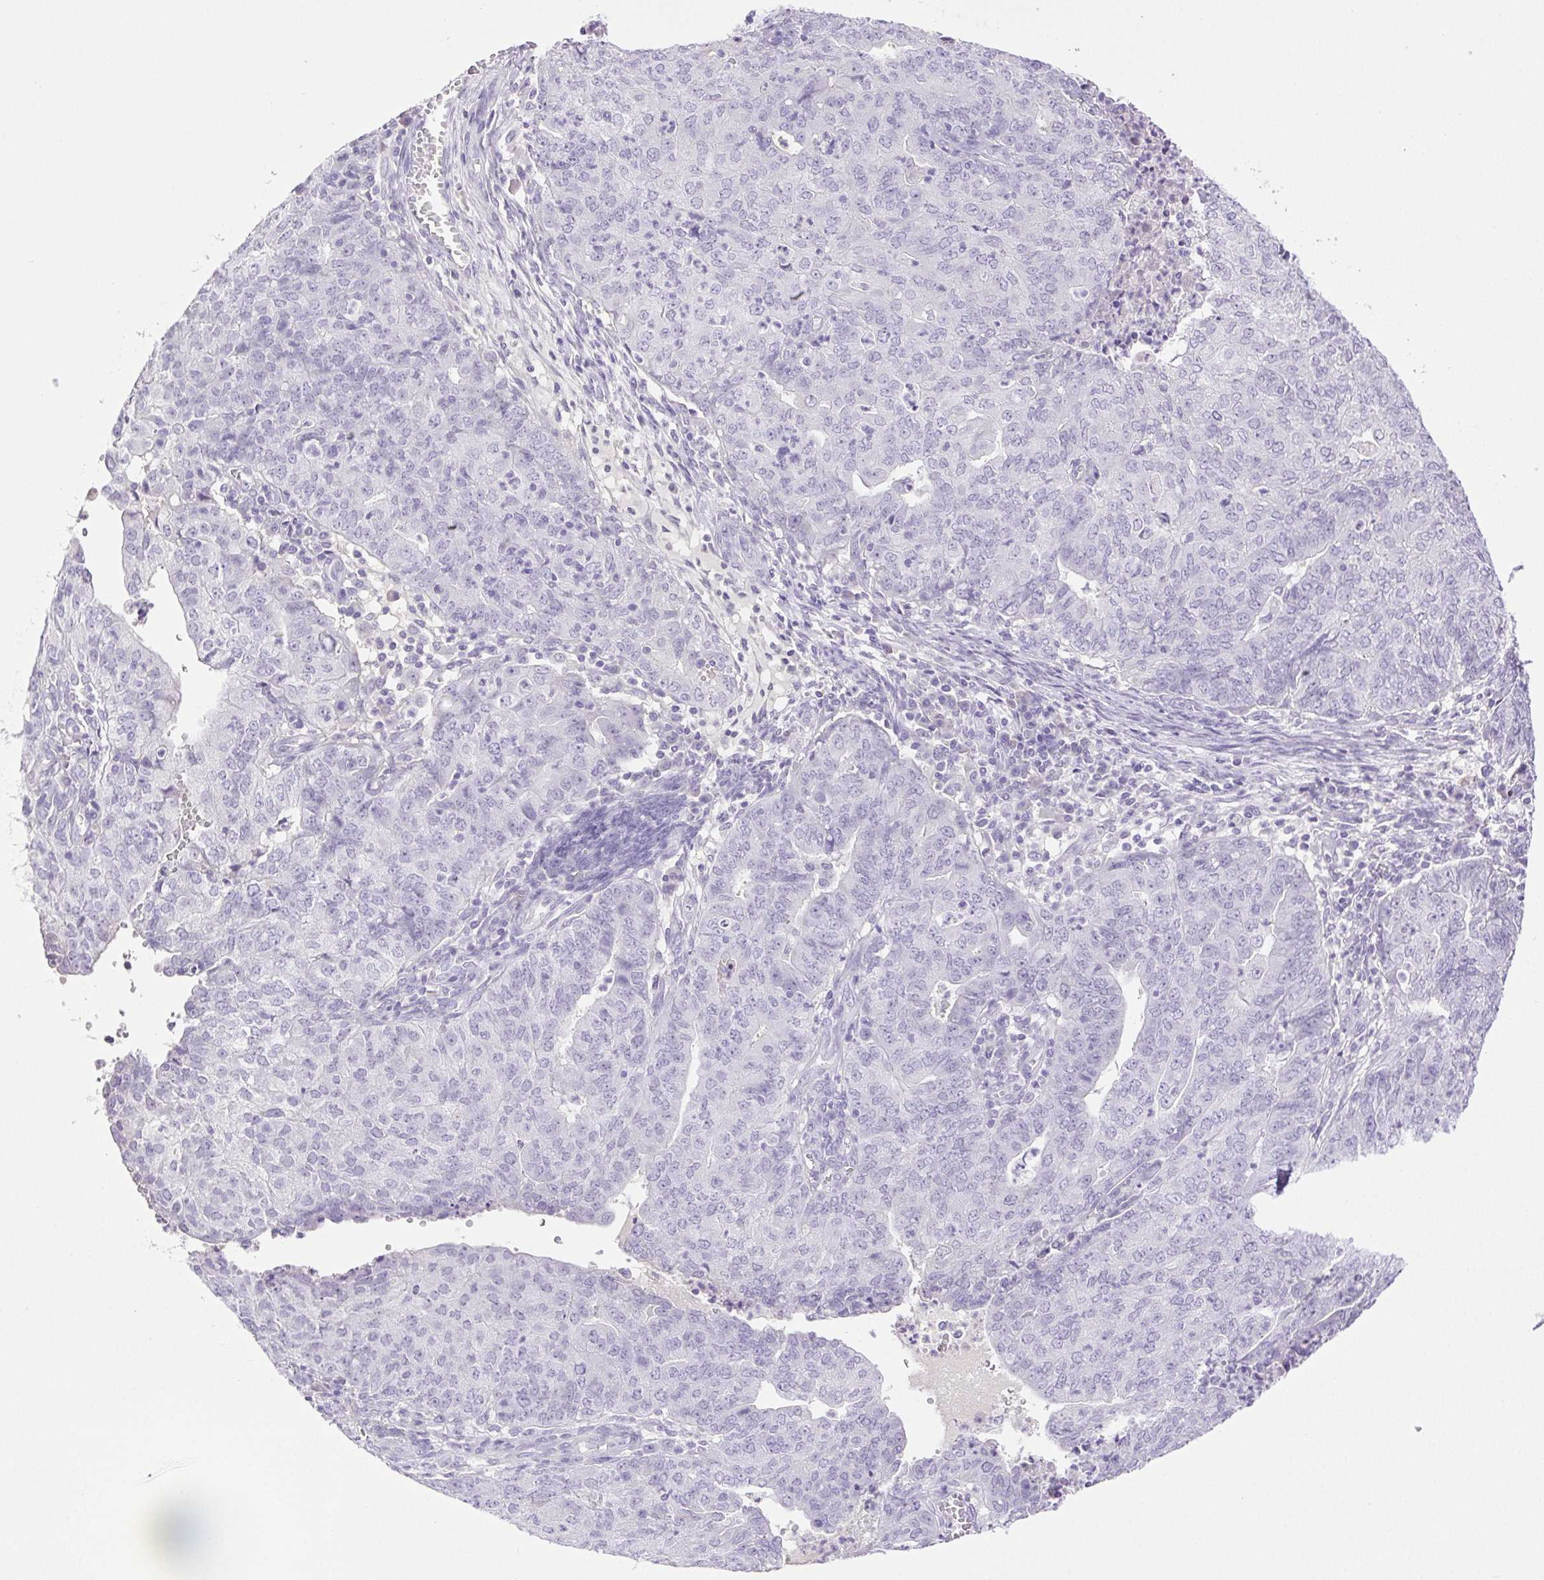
{"staining": {"intensity": "negative", "quantity": "none", "location": "none"}, "tissue": "endometrial cancer", "cell_type": "Tumor cells", "image_type": "cancer", "snomed": [{"axis": "morphology", "description": "Adenocarcinoma, NOS"}, {"axis": "topography", "description": "Endometrium"}], "caption": "Immunohistochemistry (IHC) micrograph of neoplastic tissue: human endometrial cancer stained with DAB reveals no significant protein positivity in tumor cells.", "gene": "PAPPA2", "patient": {"sex": "female", "age": 82}}